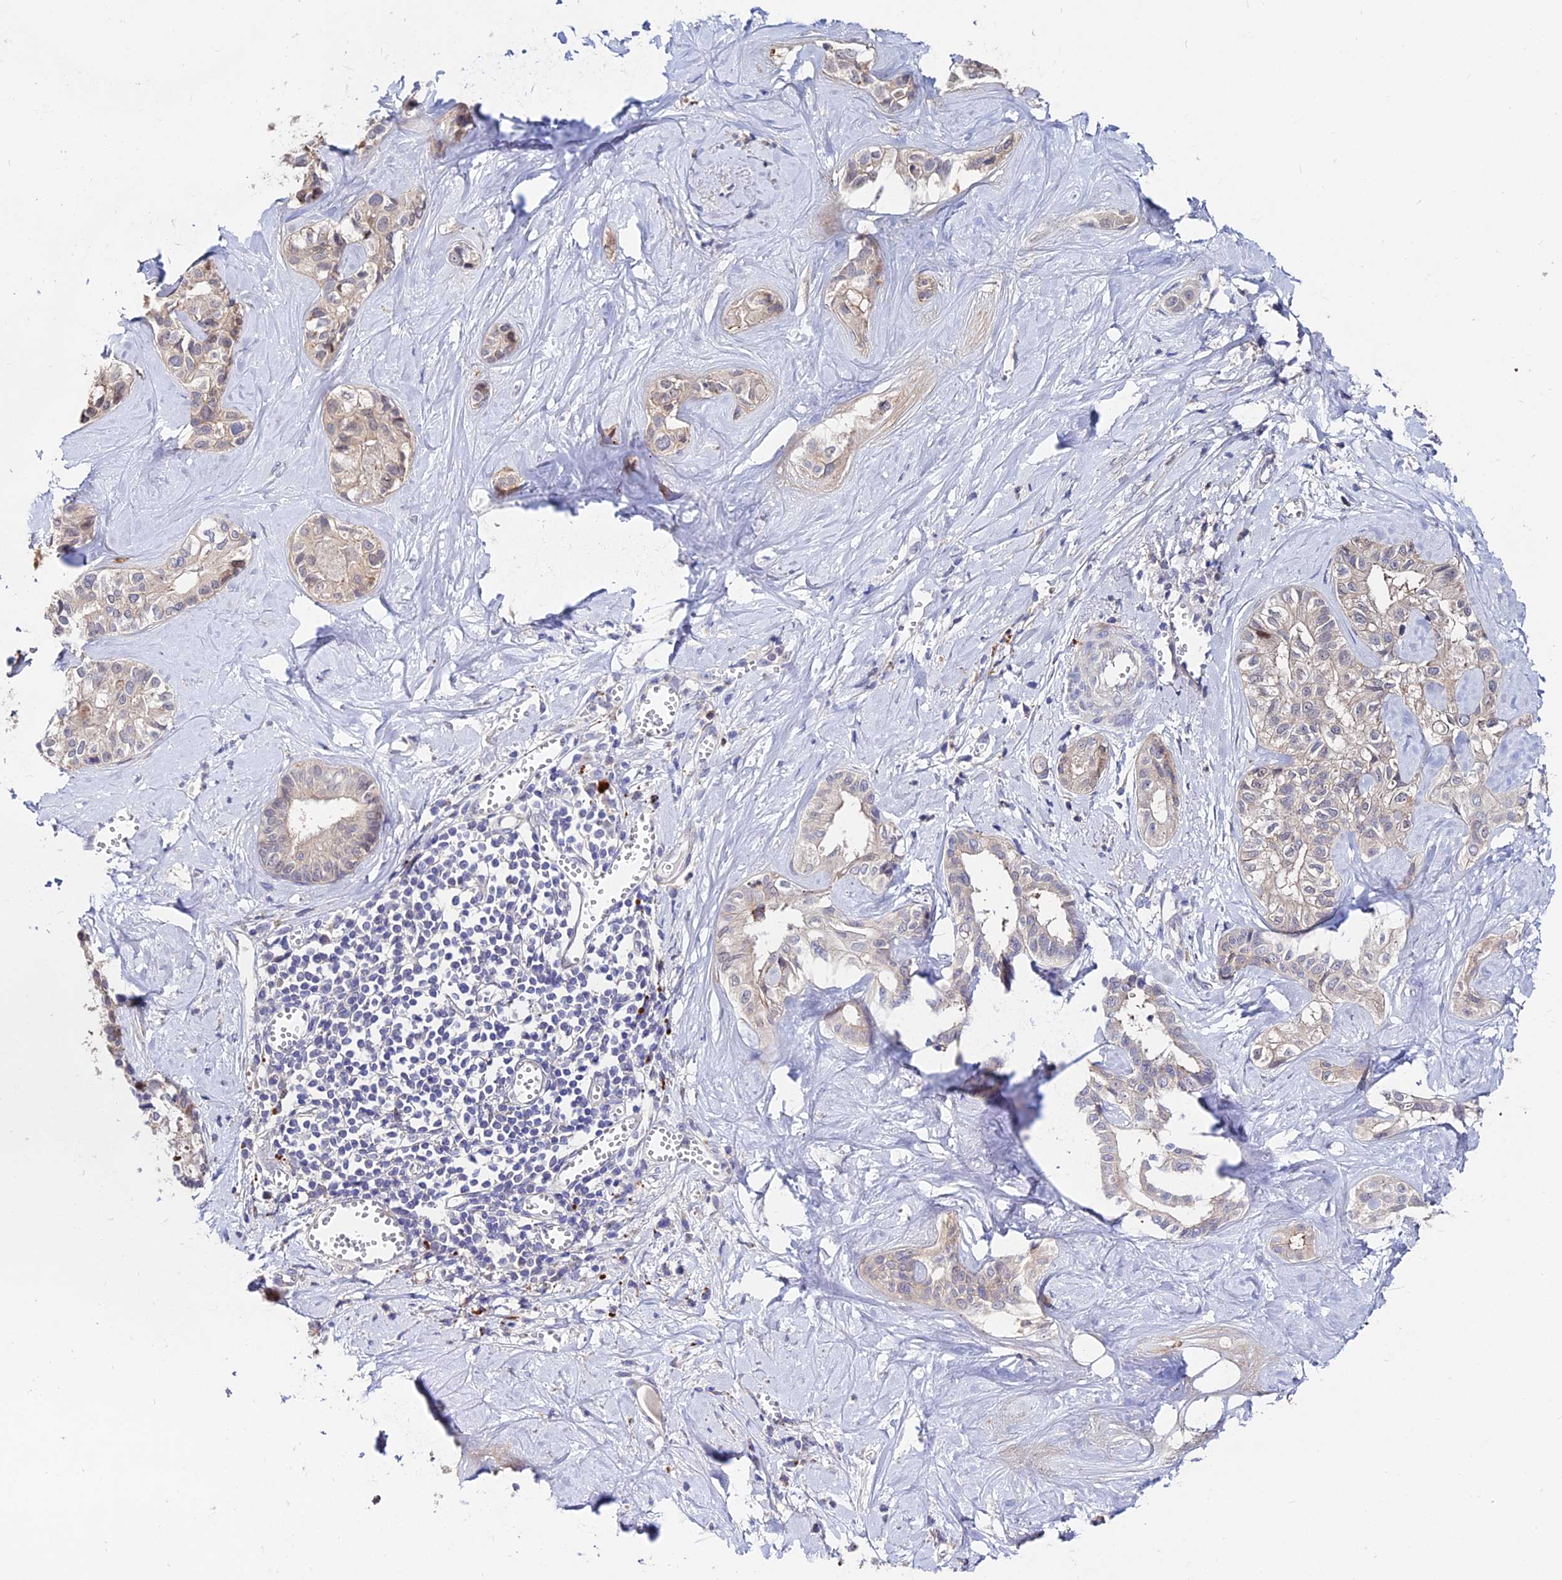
{"staining": {"intensity": "negative", "quantity": "none", "location": "none"}, "tissue": "liver cancer", "cell_type": "Tumor cells", "image_type": "cancer", "snomed": [{"axis": "morphology", "description": "Cholangiocarcinoma"}, {"axis": "topography", "description": "Liver"}], "caption": "Liver cholangiocarcinoma was stained to show a protein in brown. There is no significant positivity in tumor cells.", "gene": "ACTR5", "patient": {"sex": "female", "age": 77}}